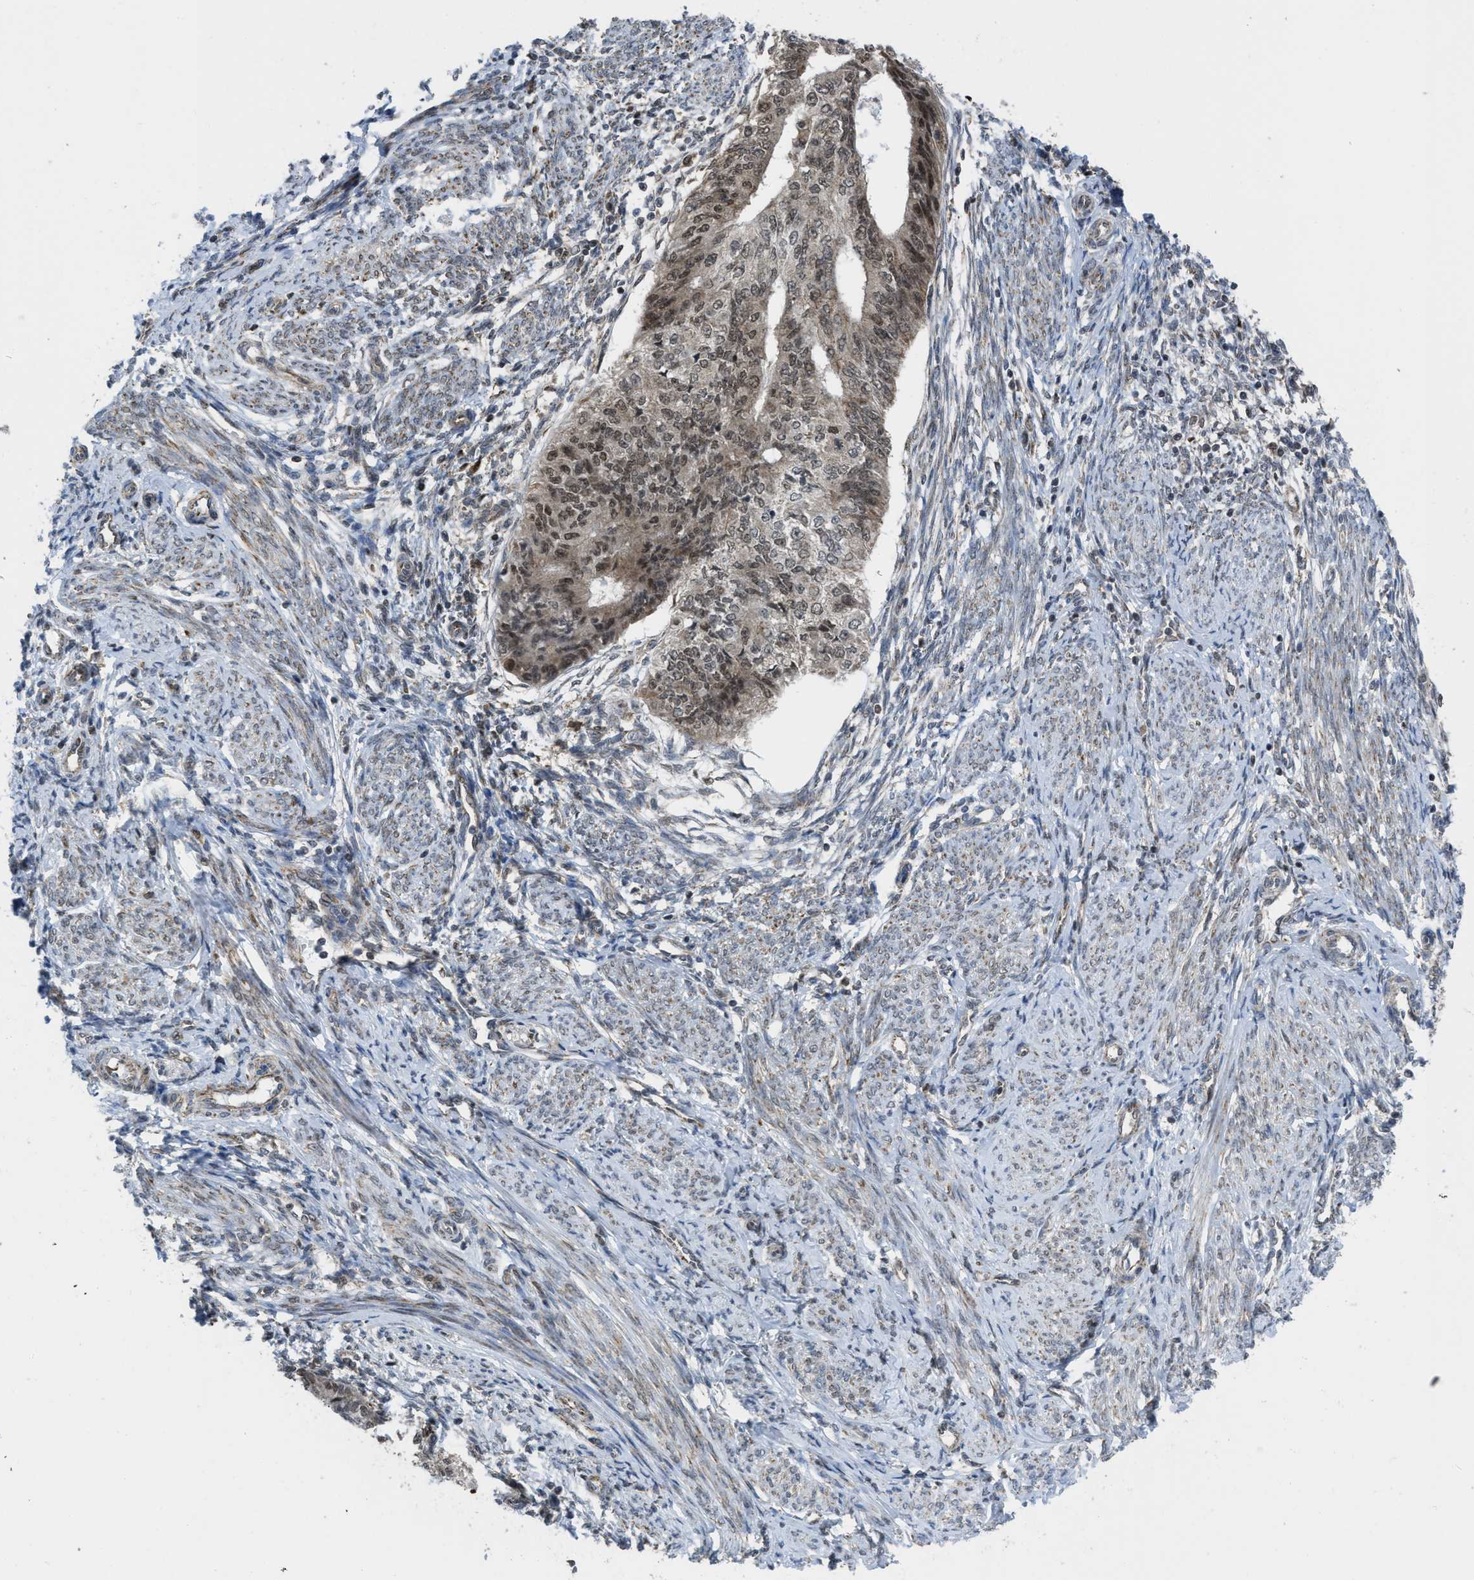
{"staining": {"intensity": "moderate", "quantity": ">75%", "location": "cytoplasmic/membranous,nuclear"}, "tissue": "endometrial cancer", "cell_type": "Tumor cells", "image_type": "cancer", "snomed": [{"axis": "morphology", "description": "Adenocarcinoma, NOS"}, {"axis": "topography", "description": "Endometrium"}], "caption": "Moderate cytoplasmic/membranous and nuclear staining is identified in about >75% of tumor cells in endometrial cancer (adenocarcinoma).", "gene": "TNPO1", "patient": {"sex": "female", "age": 32}}